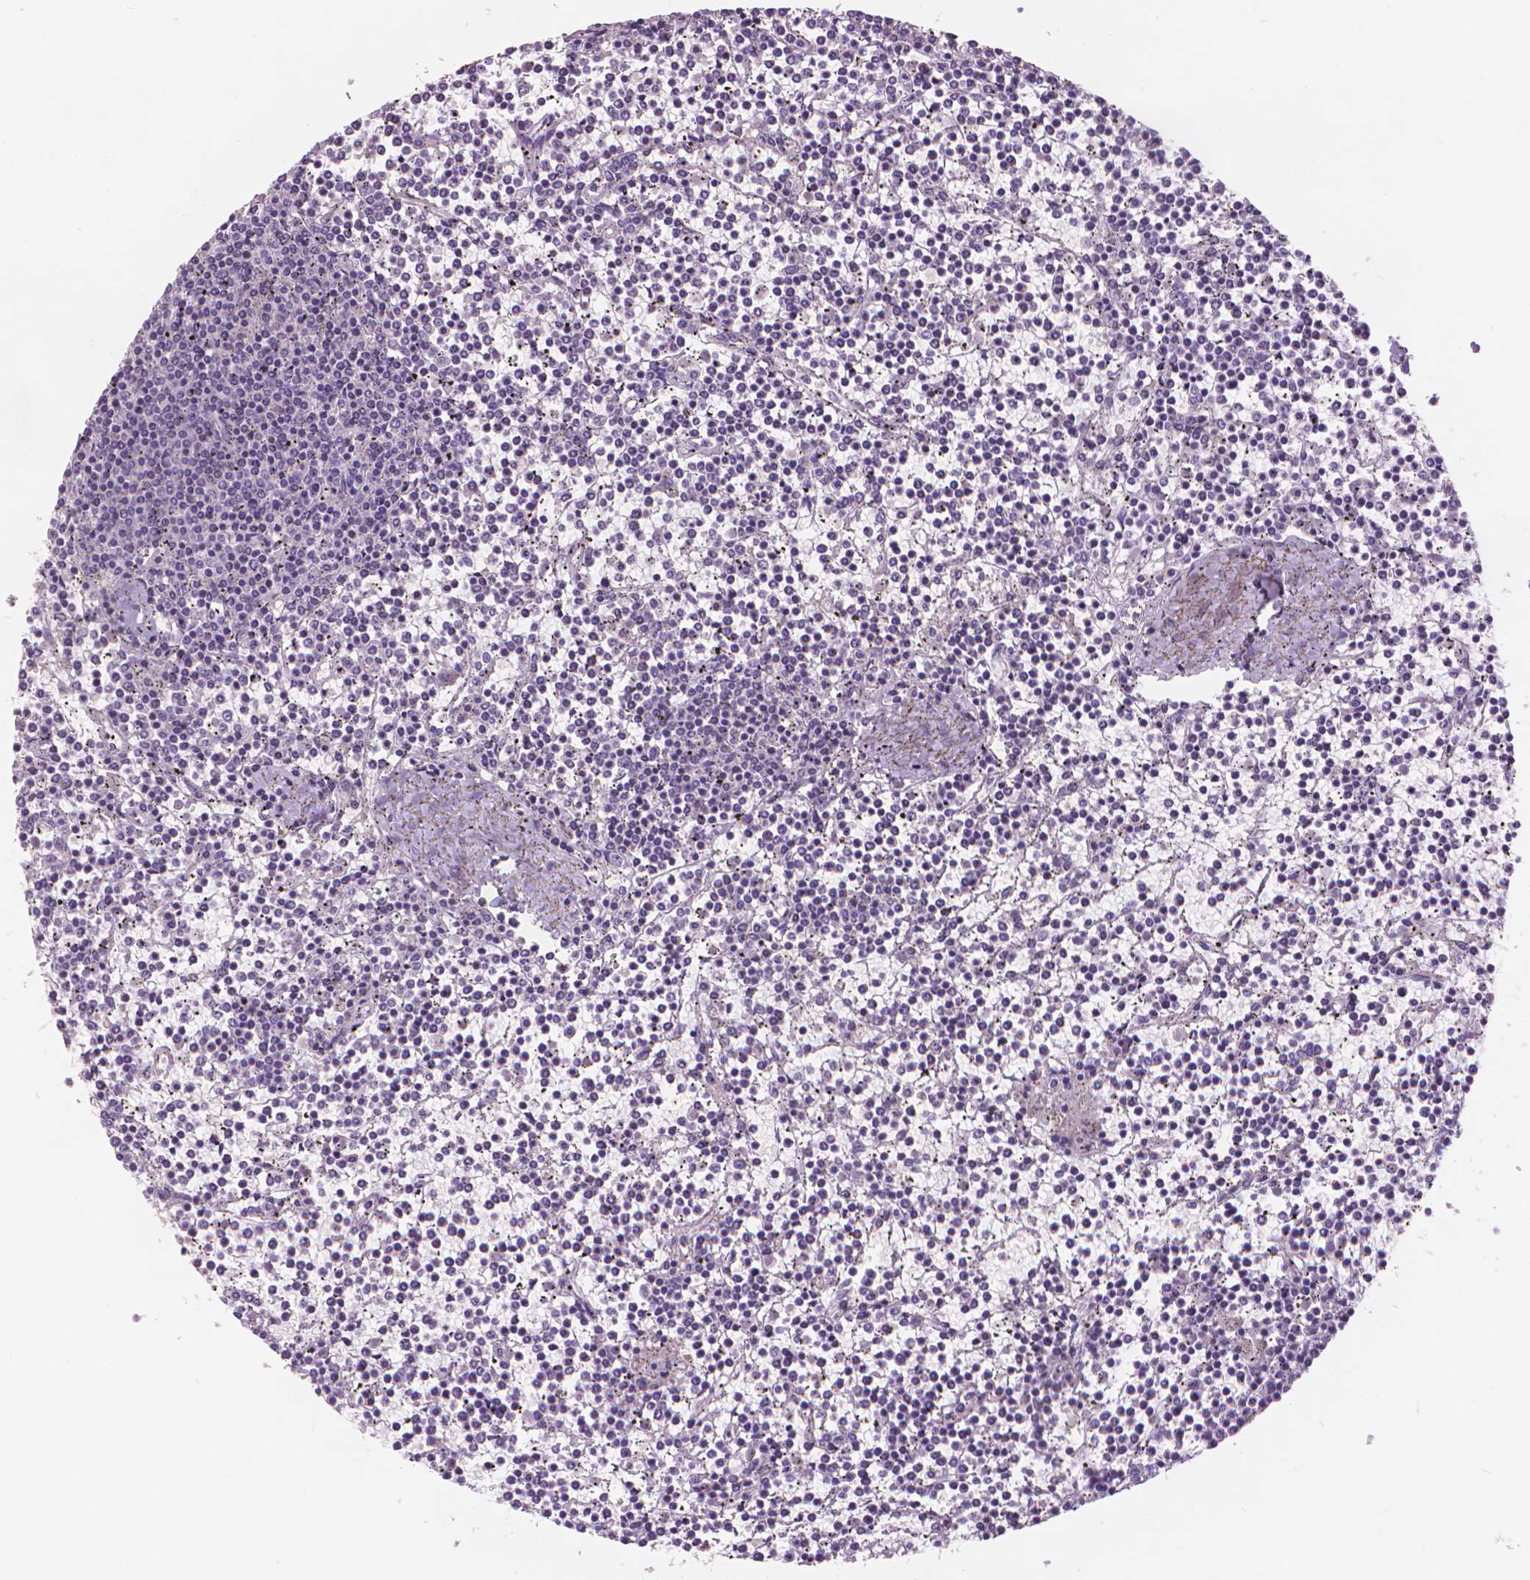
{"staining": {"intensity": "negative", "quantity": "none", "location": "none"}, "tissue": "lymphoma", "cell_type": "Tumor cells", "image_type": "cancer", "snomed": [{"axis": "morphology", "description": "Malignant lymphoma, non-Hodgkin's type, Low grade"}, {"axis": "topography", "description": "Spleen"}], "caption": "IHC image of low-grade malignant lymphoma, non-Hodgkin's type stained for a protein (brown), which displays no positivity in tumor cells. (Immunohistochemistry (ihc), brightfield microscopy, high magnification).", "gene": "ENO2", "patient": {"sex": "female", "age": 19}}